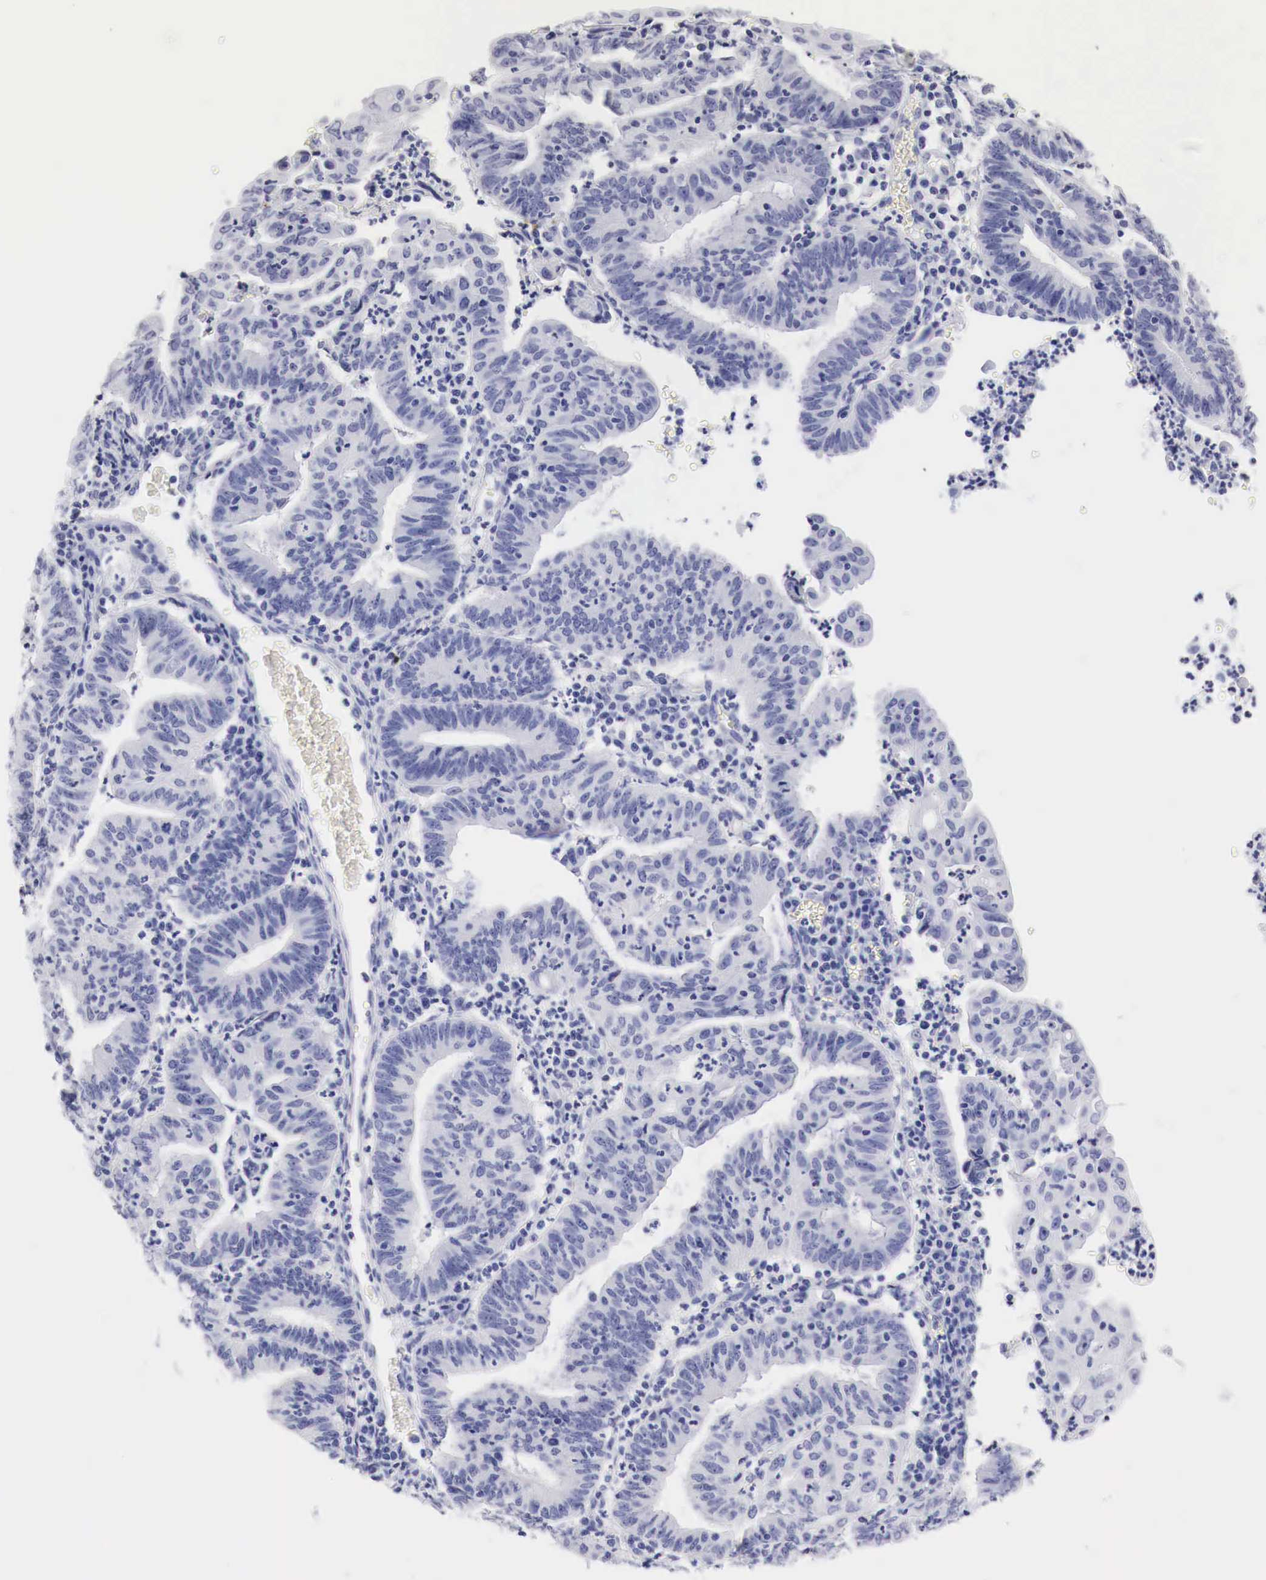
{"staining": {"intensity": "negative", "quantity": "none", "location": "none"}, "tissue": "endometrial cancer", "cell_type": "Tumor cells", "image_type": "cancer", "snomed": [{"axis": "morphology", "description": "Adenocarcinoma, NOS"}, {"axis": "topography", "description": "Endometrium"}], "caption": "The IHC photomicrograph has no significant positivity in tumor cells of adenocarcinoma (endometrial) tissue.", "gene": "TYR", "patient": {"sex": "female", "age": 60}}